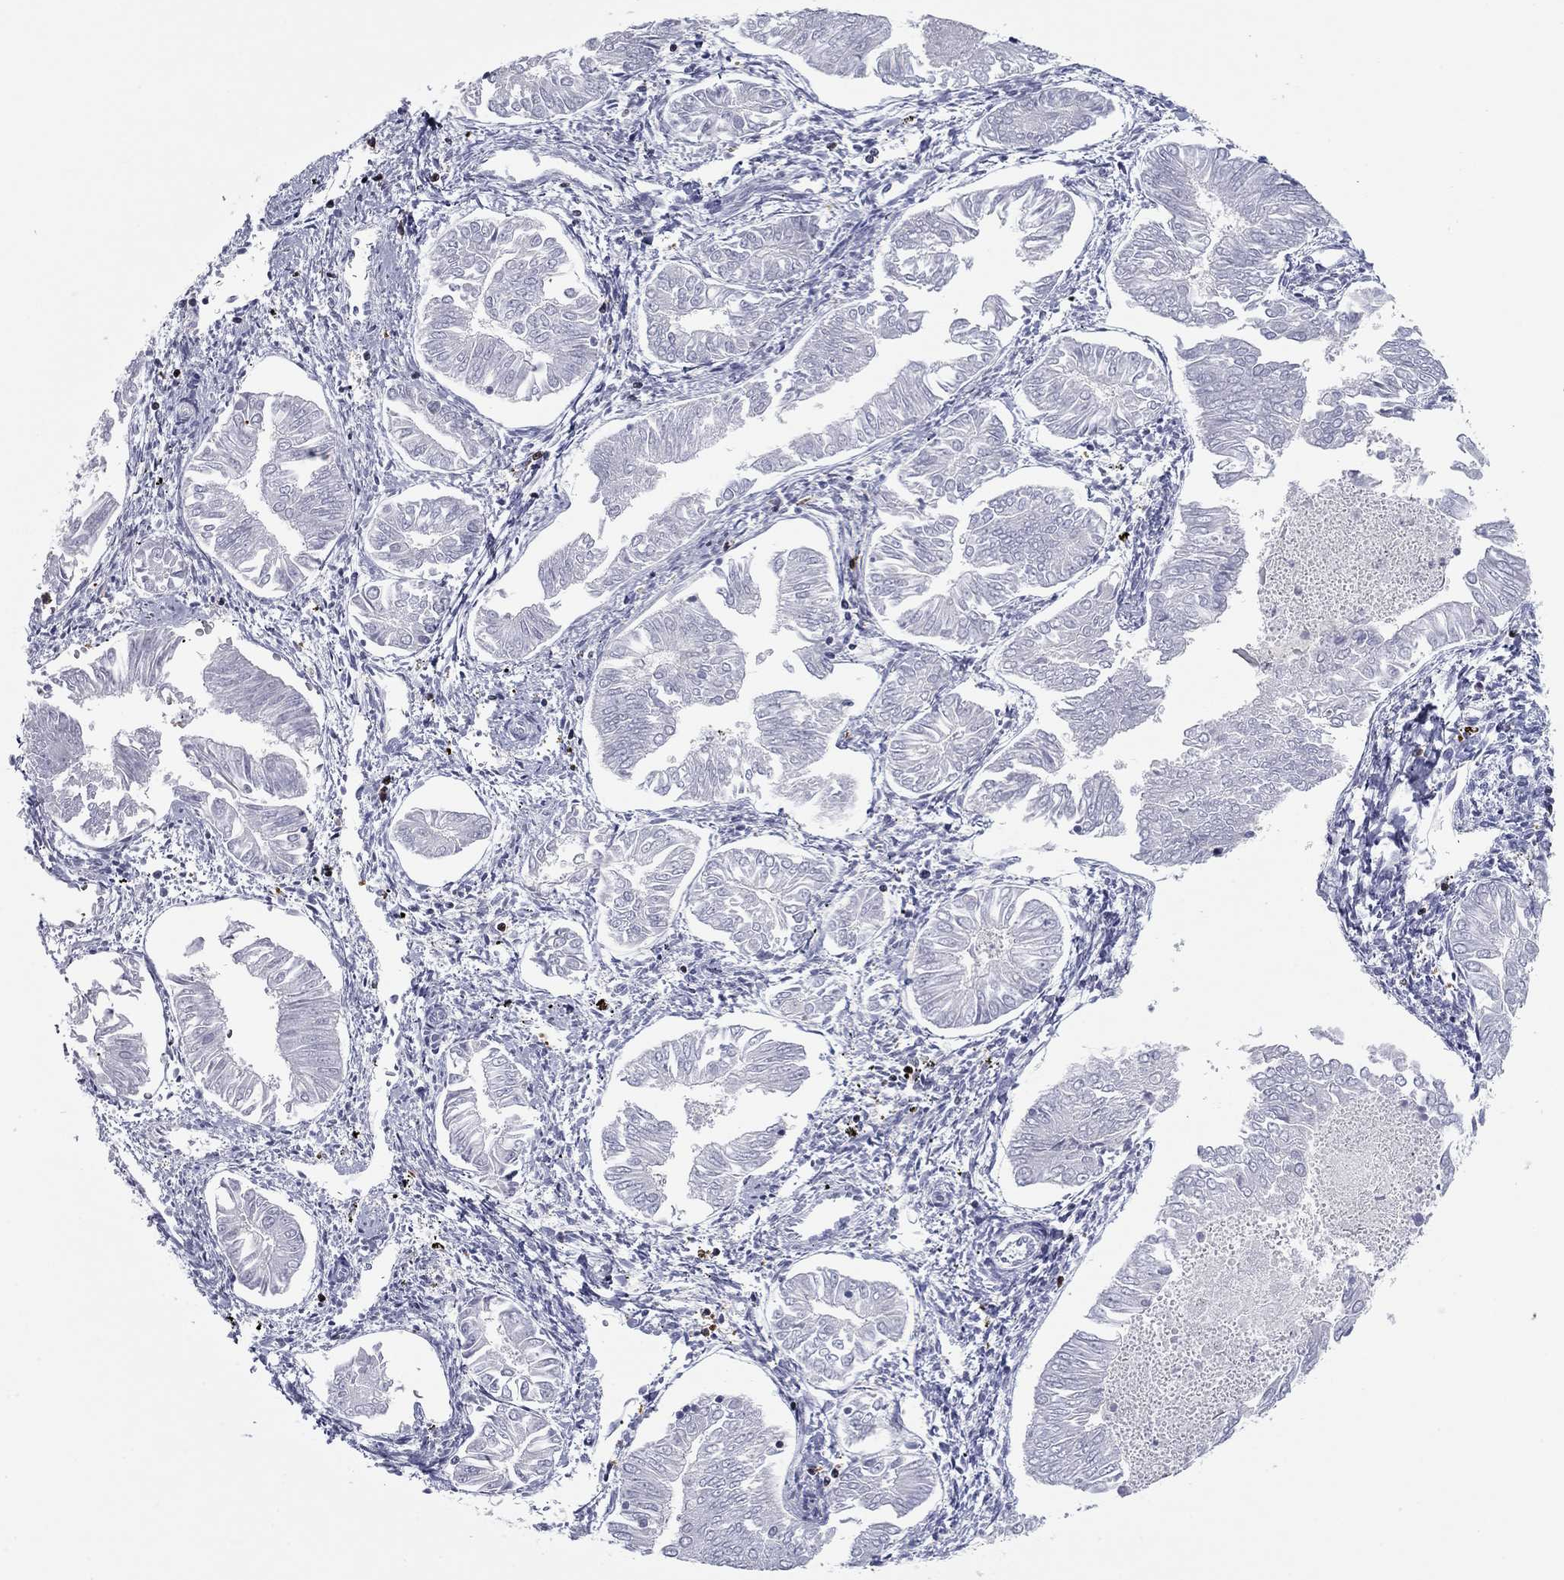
{"staining": {"intensity": "negative", "quantity": "none", "location": "none"}, "tissue": "endometrial cancer", "cell_type": "Tumor cells", "image_type": "cancer", "snomed": [{"axis": "morphology", "description": "Adenocarcinoma, NOS"}, {"axis": "topography", "description": "Endometrium"}], "caption": "DAB immunohistochemical staining of human endometrial cancer (adenocarcinoma) reveals no significant positivity in tumor cells.", "gene": "ARHGAP27", "patient": {"sex": "female", "age": 53}}